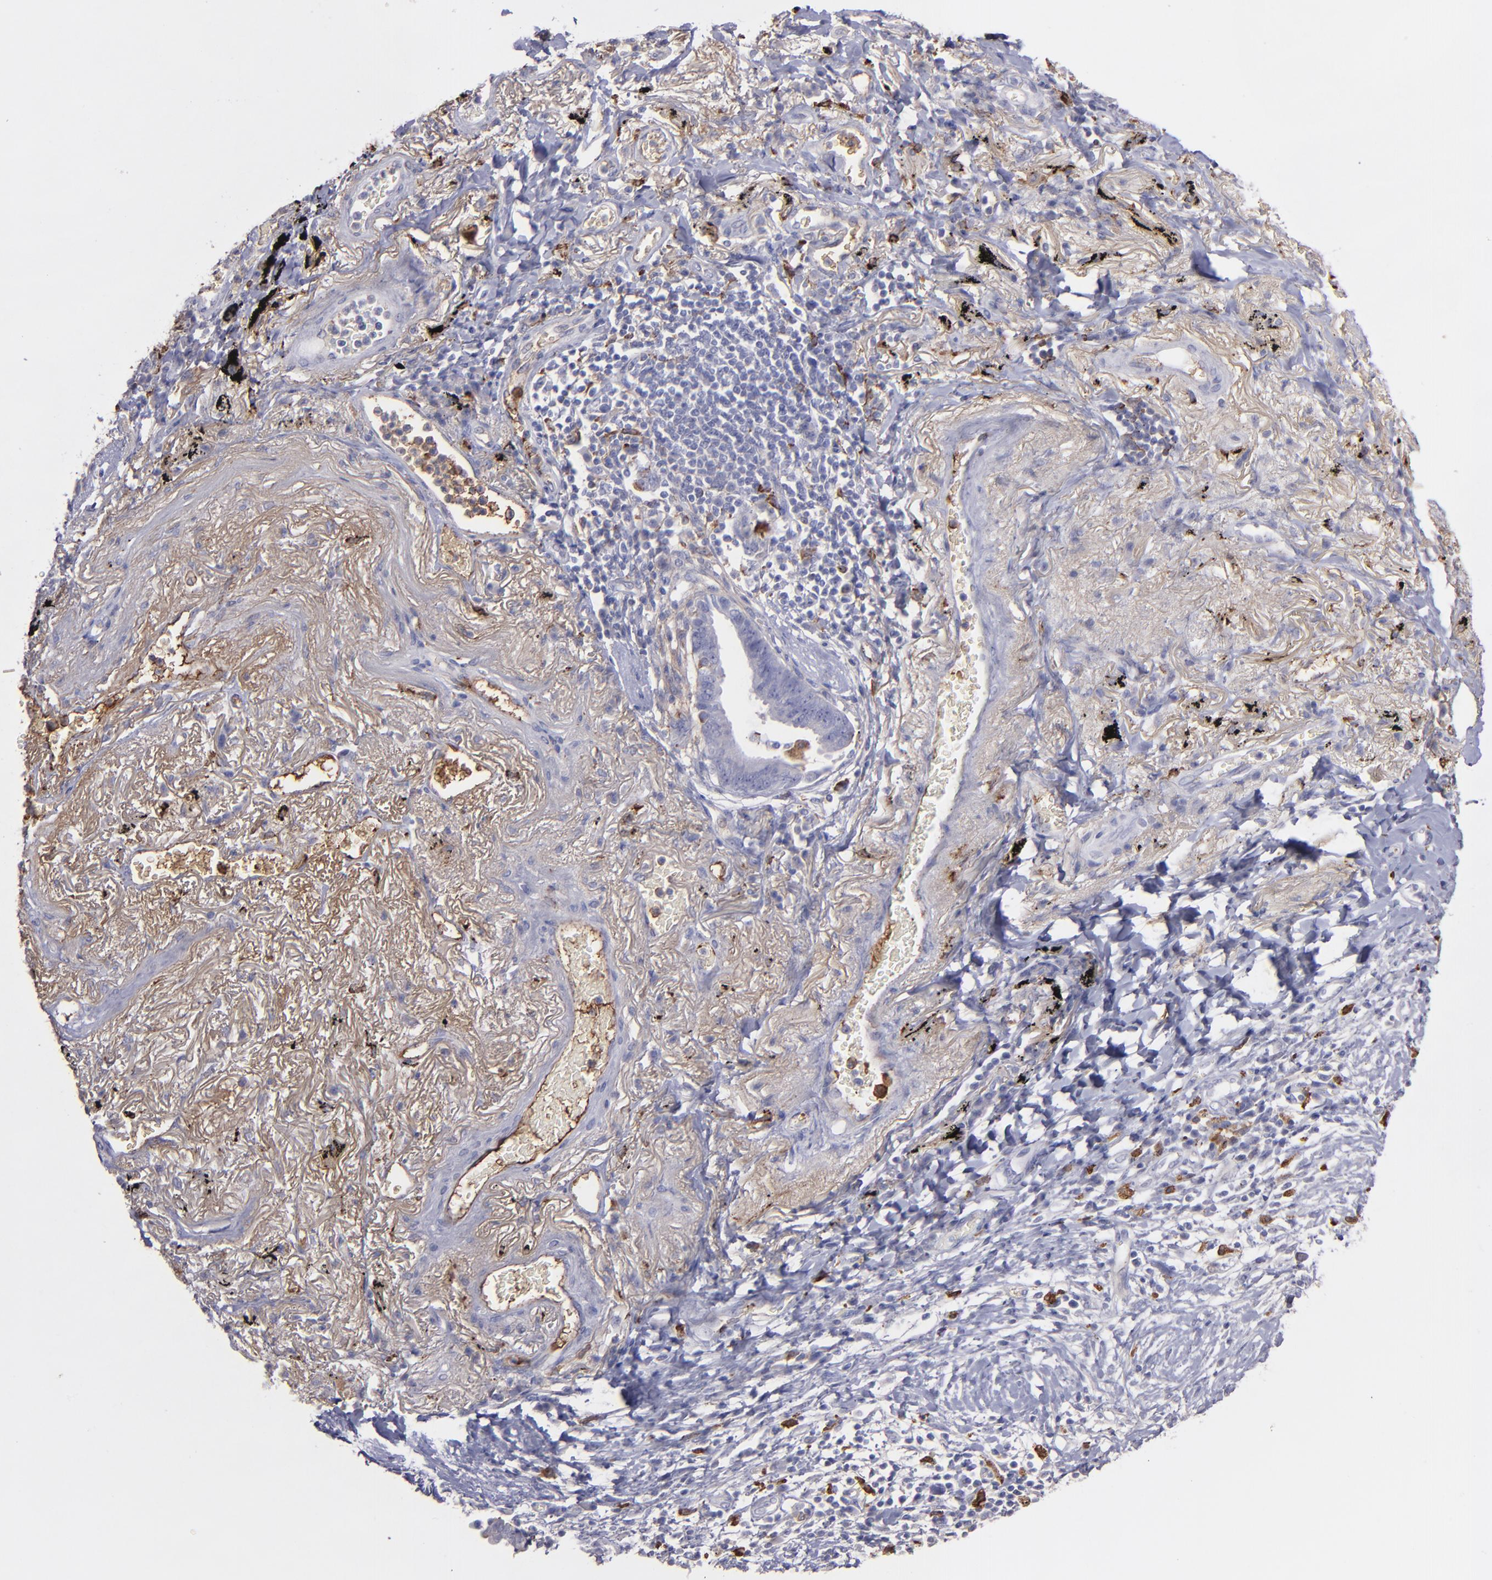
{"staining": {"intensity": "weak", "quantity": "<25%", "location": "cytoplasmic/membranous"}, "tissue": "lung cancer", "cell_type": "Tumor cells", "image_type": "cancer", "snomed": [{"axis": "morphology", "description": "Adenocarcinoma, NOS"}, {"axis": "topography", "description": "Lung"}], "caption": "High power microscopy histopathology image of an immunohistochemistry micrograph of lung cancer (adenocarcinoma), revealing no significant positivity in tumor cells. (DAB (3,3'-diaminobenzidine) immunohistochemistry with hematoxylin counter stain).", "gene": "C1QA", "patient": {"sex": "female", "age": 64}}